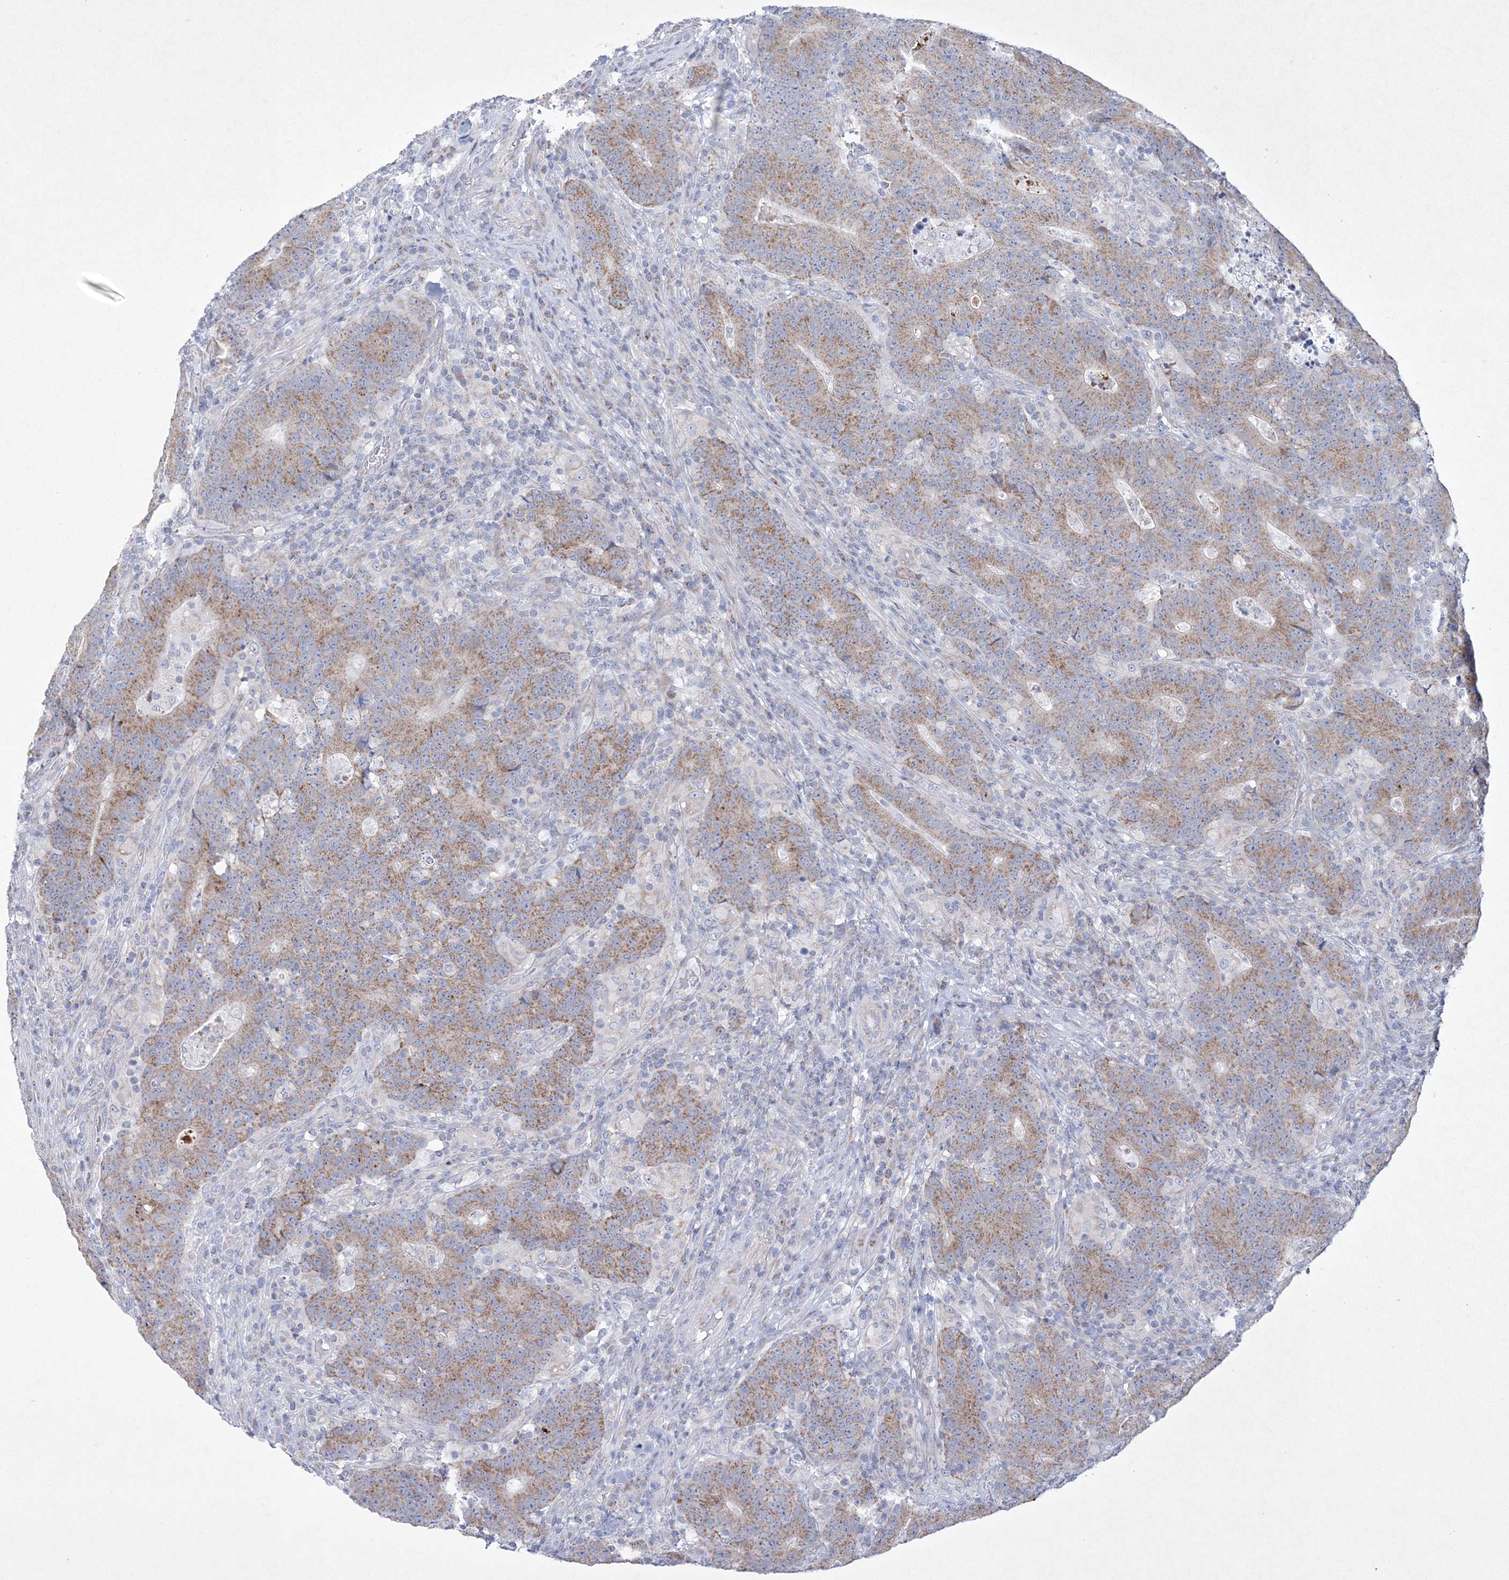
{"staining": {"intensity": "moderate", "quantity": ">75%", "location": "cytoplasmic/membranous"}, "tissue": "colorectal cancer", "cell_type": "Tumor cells", "image_type": "cancer", "snomed": [{"axis": "morphology", "description": "Normal tissue, NOS"}, {"axis": "morphology", "description": "Adenocarcinoma, NOS"}, {"axis": "topography", "description": "Colon"}], "caption": "DAB immunohistochemical staining of human colorectal cancer displays moderate cytoplasmic/membranous protein positivity in approximately >75% of tumor cells. (IHC, brightfield microscopy, high magnification).", "gene": "CES4A", "patient": {"sex": "female", "age": 75}}